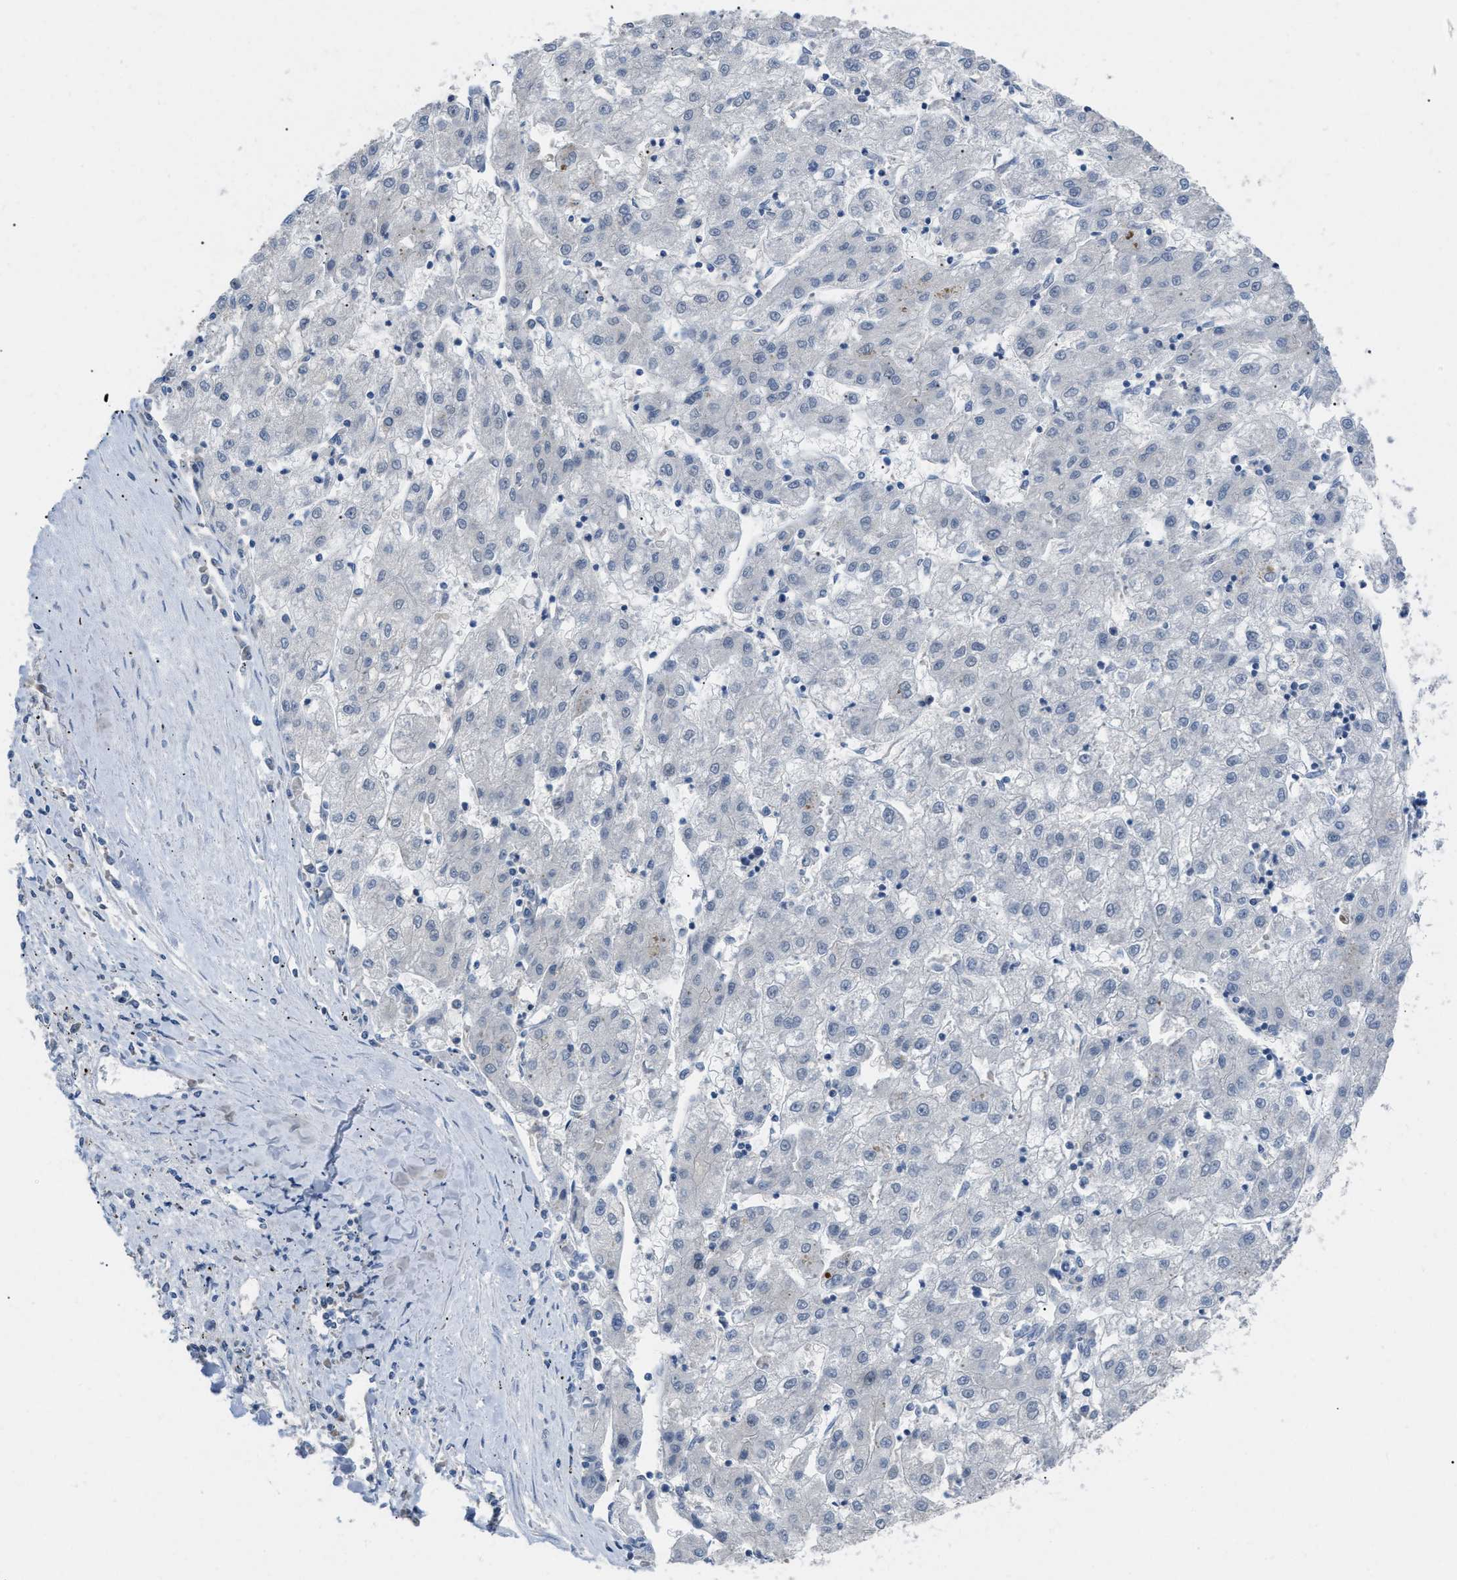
{"staining": {"intensity": "negative", "quantity": "none", "location": "none"}, "tissue": "liver cancer", "cell_type": "Tumor cells", "image_type": "cancer", "snomed": [{"axis": "morphology", "description": "Carcinoma, Hepatocellular, NOS"}, {"axis": "topography", "description": "Liver"}], "caption": "This is a histopathology image of immunohistochemistry staining of liver cancer (hepatocellular carcinoma), which shows no expression in tumor cells.", "gene": "DHX58", "patient": {"sex": "male", "age": 72}}